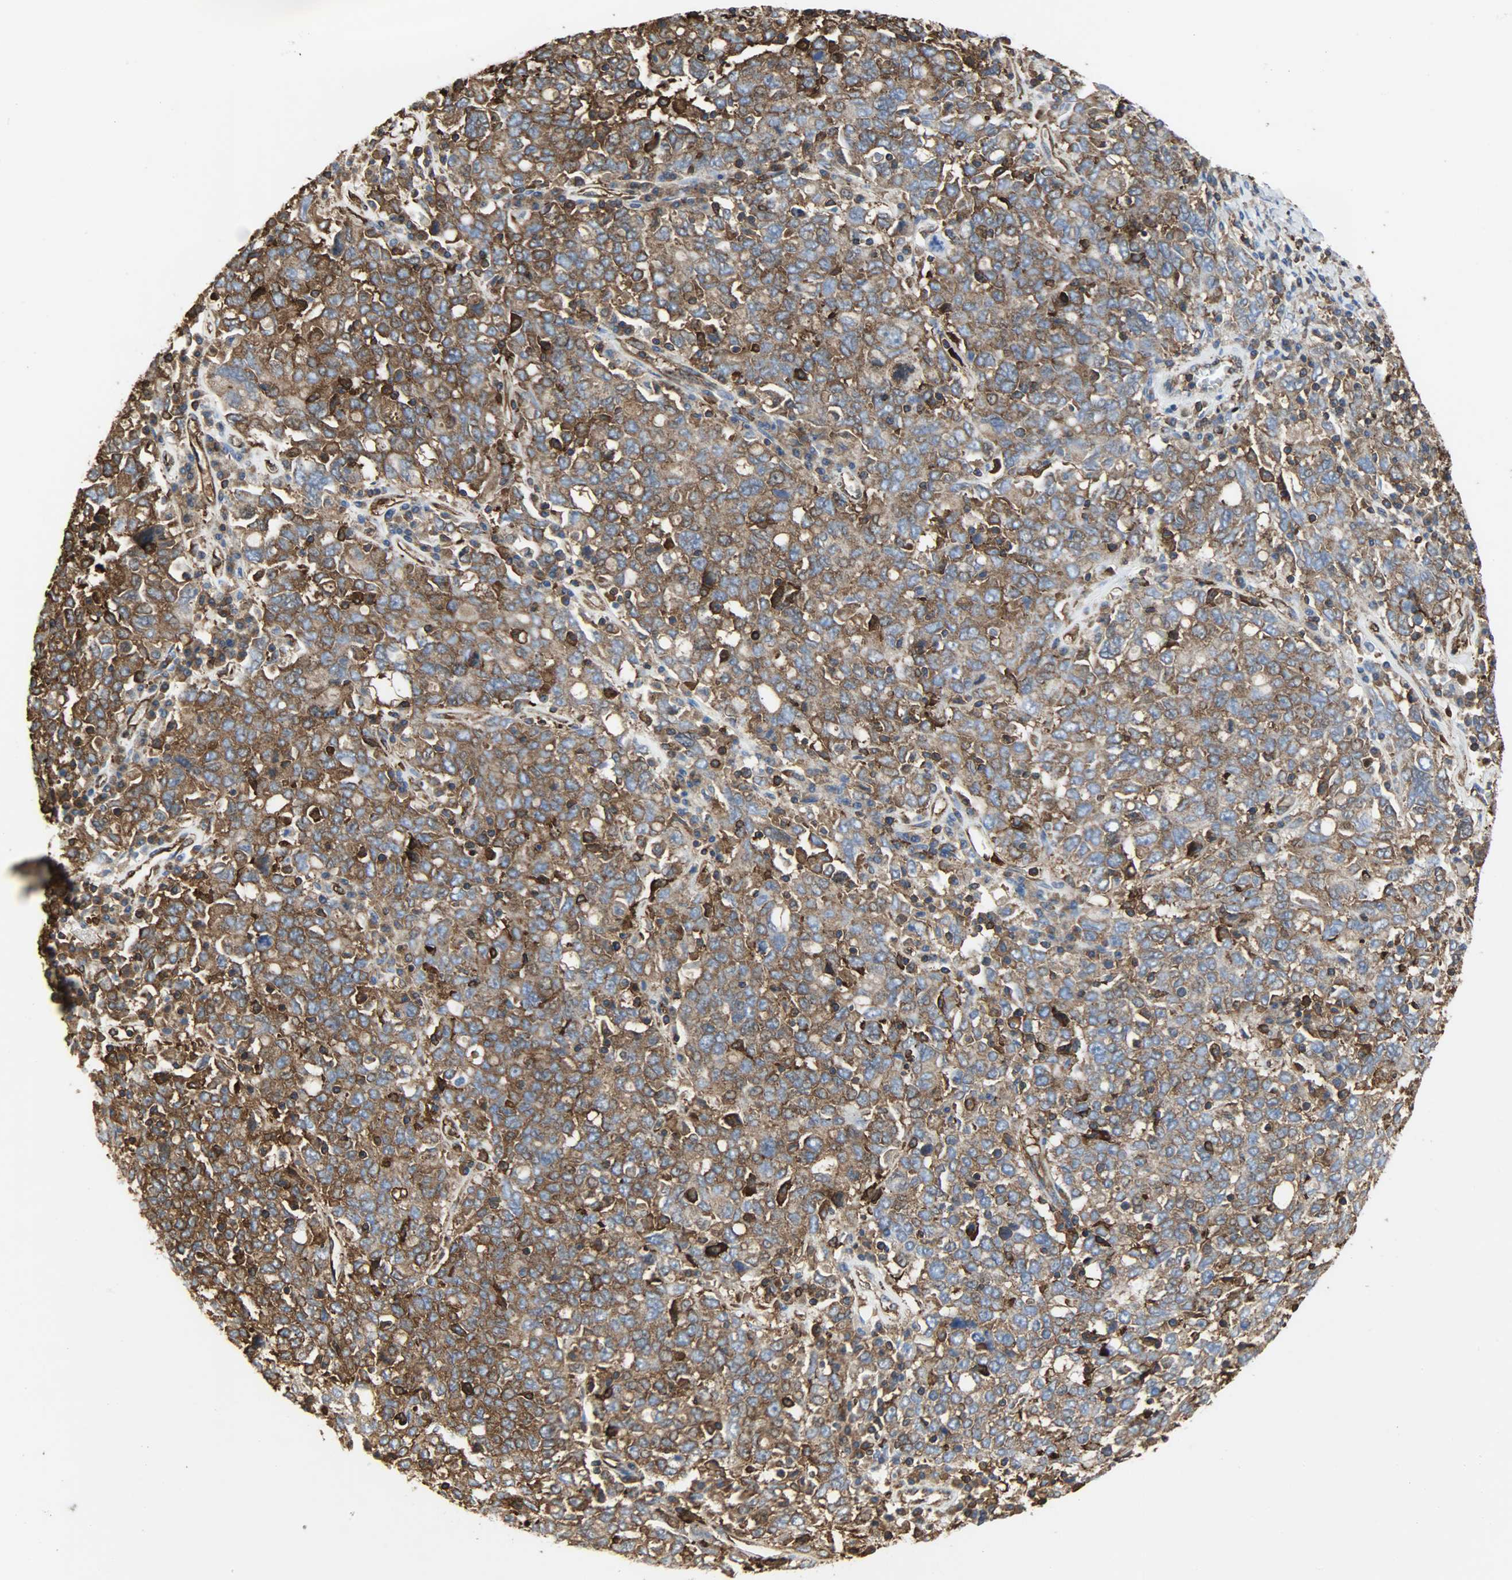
{"staining": {"intensity": "strong", "quantity": ">75%", "location": "cytoplasmic/membranous"}, "tissue": "ovarian cancer", "cell_type": "Tumor cells", "image_type": "cancer", "snomed": [{"axis": "morphology", "description": "Carcinoma, endometroid"}, {"axis": "topography", "description": "Ovary"}], "caption": "The histopathology image exhibits a brown stain indicating the presence of a protein in the cytoplasmic/membranous of tumor cells in ovarian cancer.", "gene": "VASP", "patient": {"sex": "female", "age": 62}}